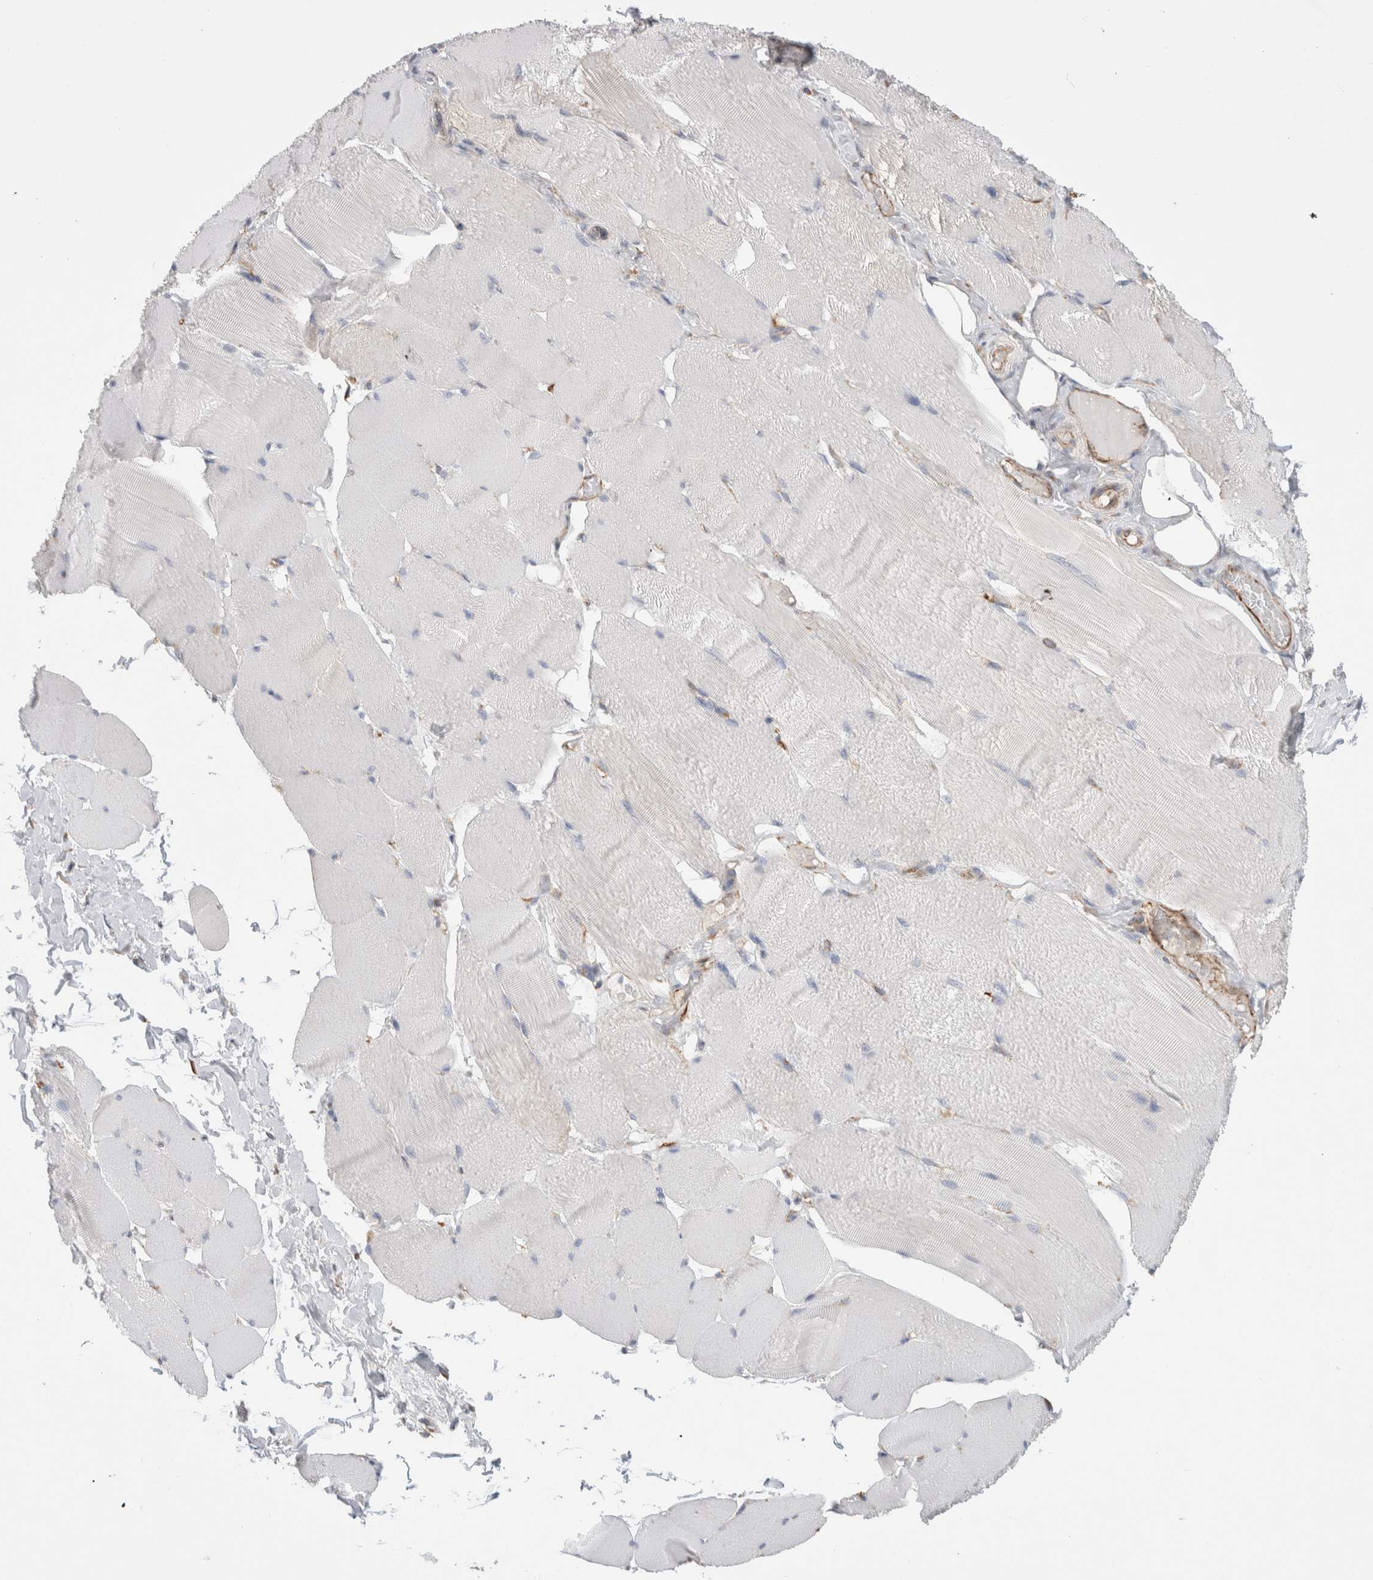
{"staining": {"intensity": "negative", "quantity": "none", "location": "none"}, "tissue": "skeletal muscle", "cell_type": "Myocytes", "image_type": "normal", "snomed": [{"axis": "morphology", "description": "Normal tissue, NOS"}, {"axis": "topography", "description": "Skin"}, {"axis": "topography", "description": "Skeletal muscle"}], "caption": "IHC micrograph of benign skeletal muscle: human skeletal muscle stained with DAB (3,3'-diaminobenzidine) displays no significant protein staining in myocytes.", "gene": "CNPY4", "patient": {"sex": "male", "age": 83}}